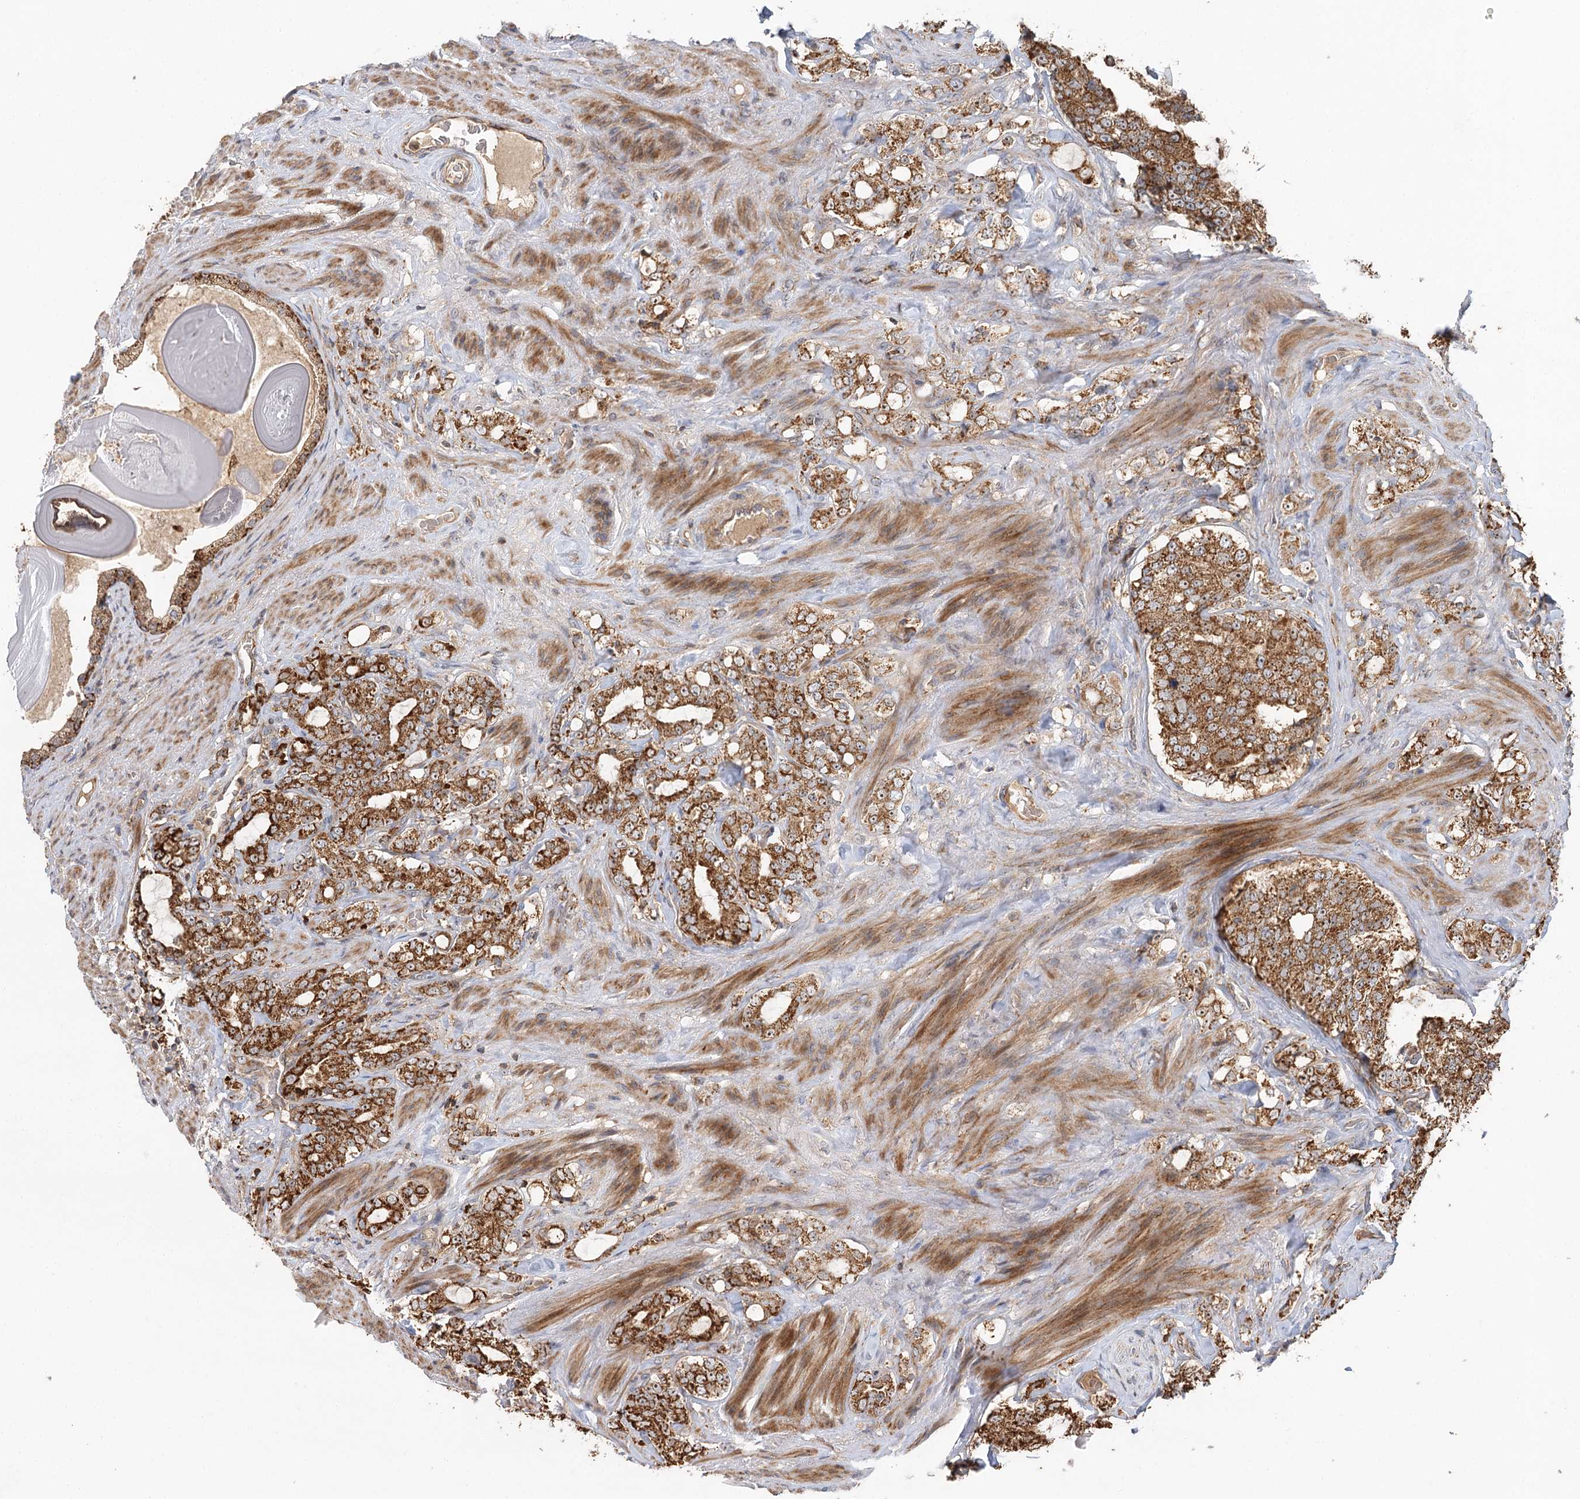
{"staining": {"intensity": "strong", "quantity": ">75%", "location": "cytoplasmic/membranous"}, "tissue": "prostate cancer", "cell_type": "Tumor cells", "image_type": "cancer", "snomed": [{"axis": "morphology", "description": "Adenocarcinoma, High grade"}, {"axis": "topography", "description": "Prostate"}], "caption": "Prostate adenocarcinoma (high-grade) stained for a protein (brown) shows strong cytoplasmic/membranous positive expression in approximately >75% of tumor cells.", "gene": "RAPGEF6", "patient": {"sex": "male", "age": 64}}